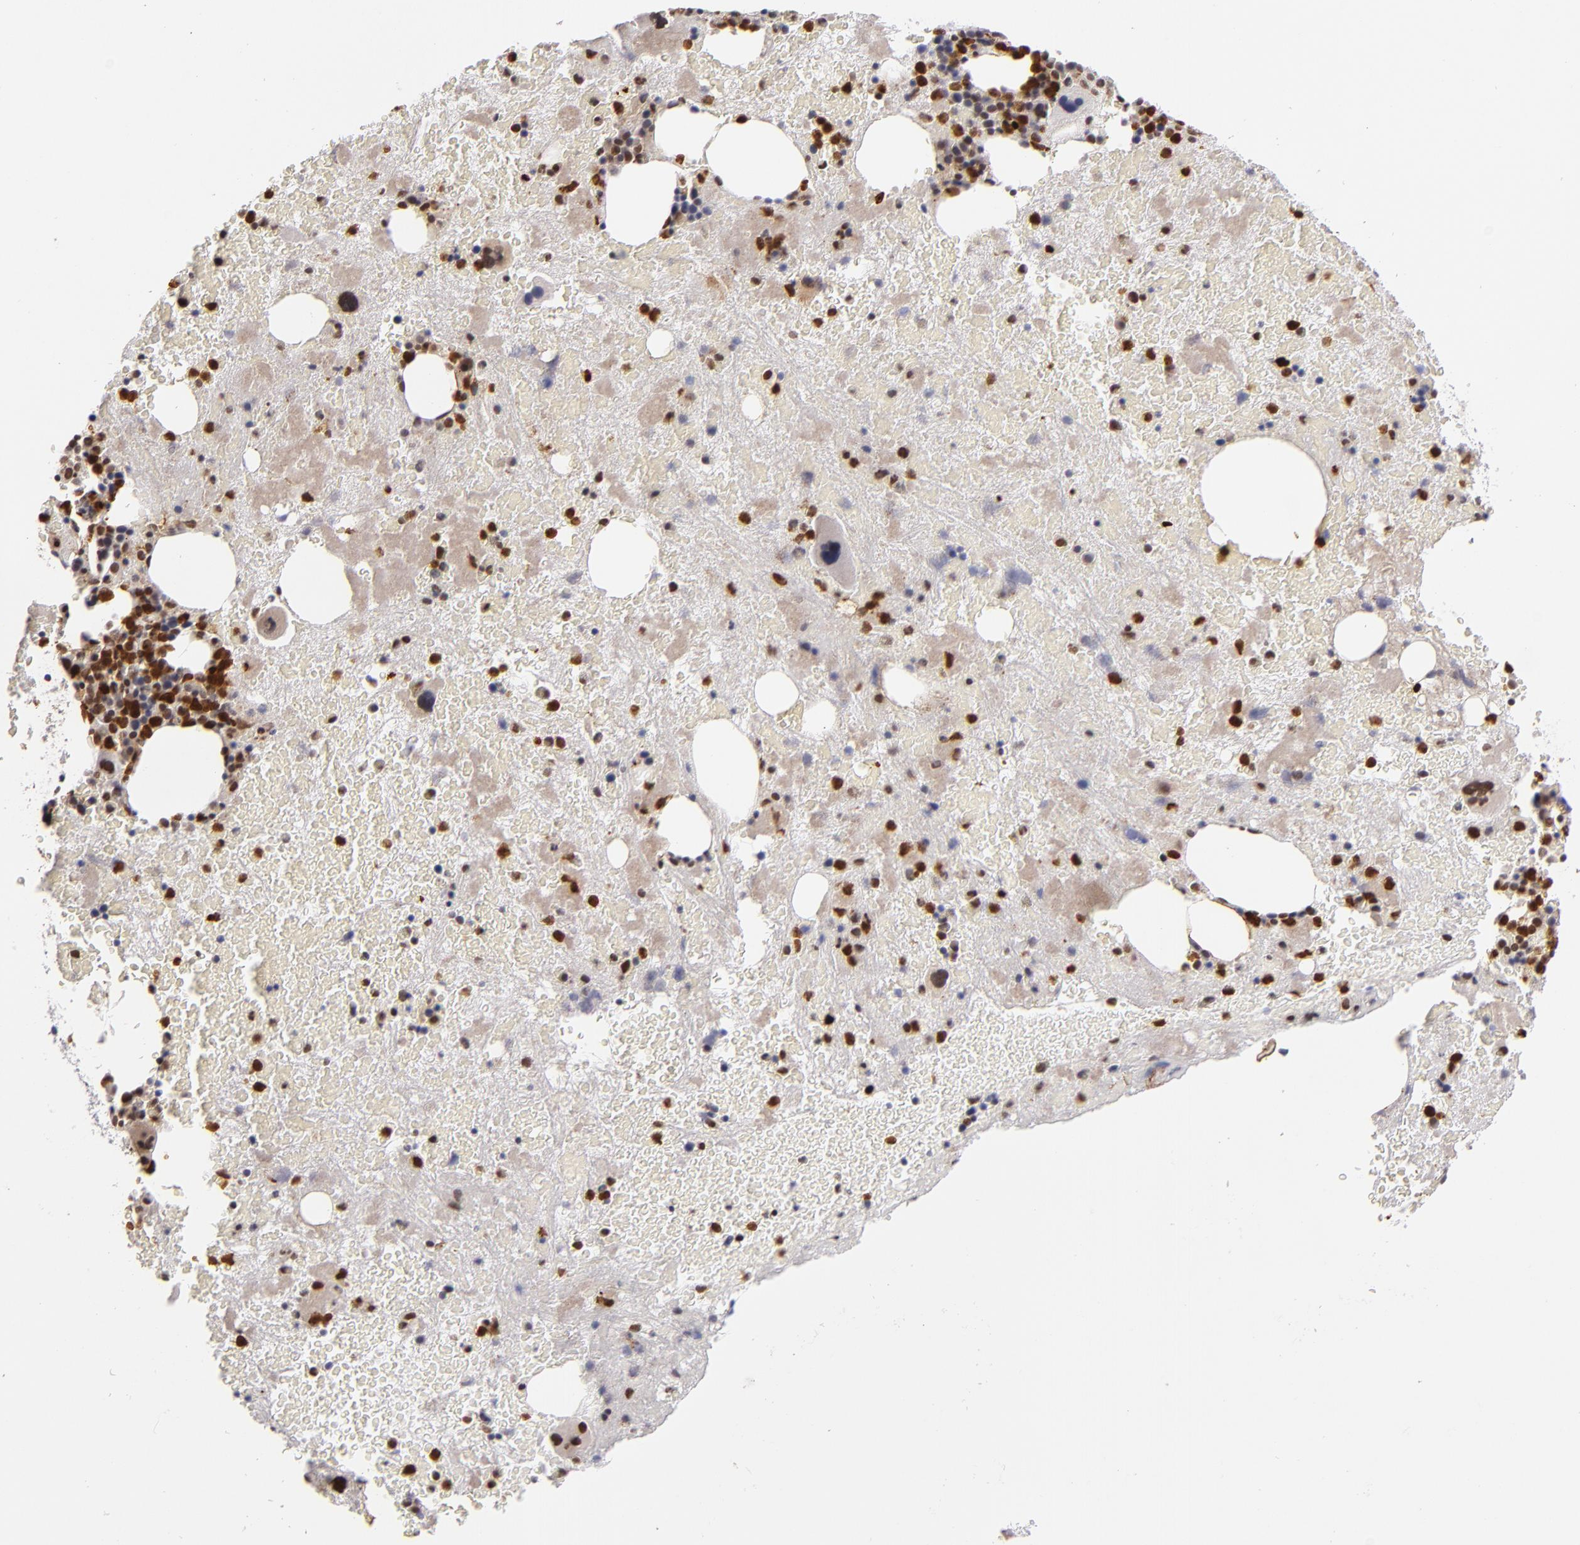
{"staining": {"intensity": "moderate", "quantity": "25%-75%", "location": "cytoplasmic/membranous"}, "tissue": "bone marrow", "cell_type": "Hematopoietic cells", "image_type": "normal", "snomed": [{"axis": "morphology", "description": "Normal tissue, NOS"}, {"axis": "topography", "description": "Bone marrow"}], "caption": "A high-resolution image shows immunohistochemistry staining of normal bone marrow, which shows moderate cytoplasmic/membranous expression in approximately 25%-75% of hematopoietic cells.", "gene": "RXRG", "patient": {"sex": "male", "age": 76}}